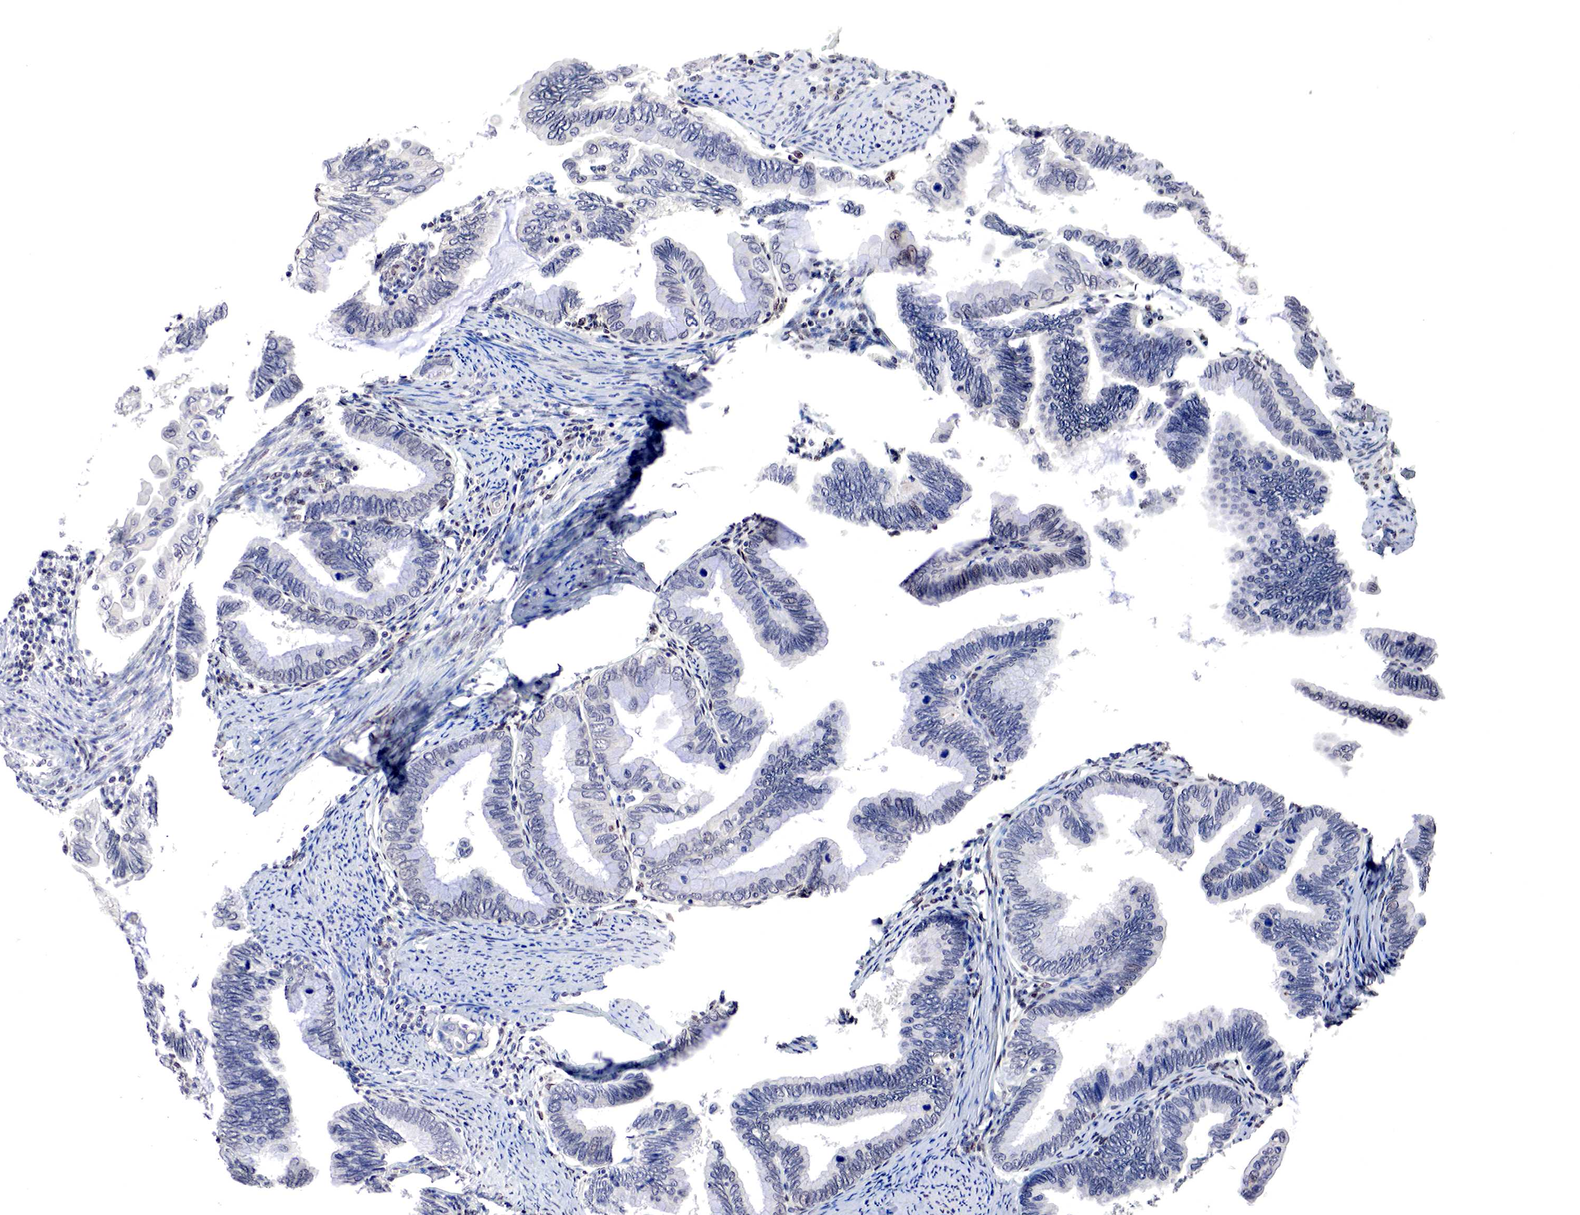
{"staining": {"intensity": "negative", "quantity": "none", "location": "none"}, "tissue": "cervical cancer", "cell_type": "Tumor cells", "image_type": "cancer", "snomed": [{"axis": "morphology", "description": "Adenocarcinoma, NOS"}, {"axis": "topography", "description": "Cervix"}], "caption": "High power microscopy image of an immunohistochemistry histopathology image of cervical cancer (adenocarcinoma), revealing no significant expression in tumor cells.", "gene": "DACH2", "patient": {"sex": "female", "age": 49}}